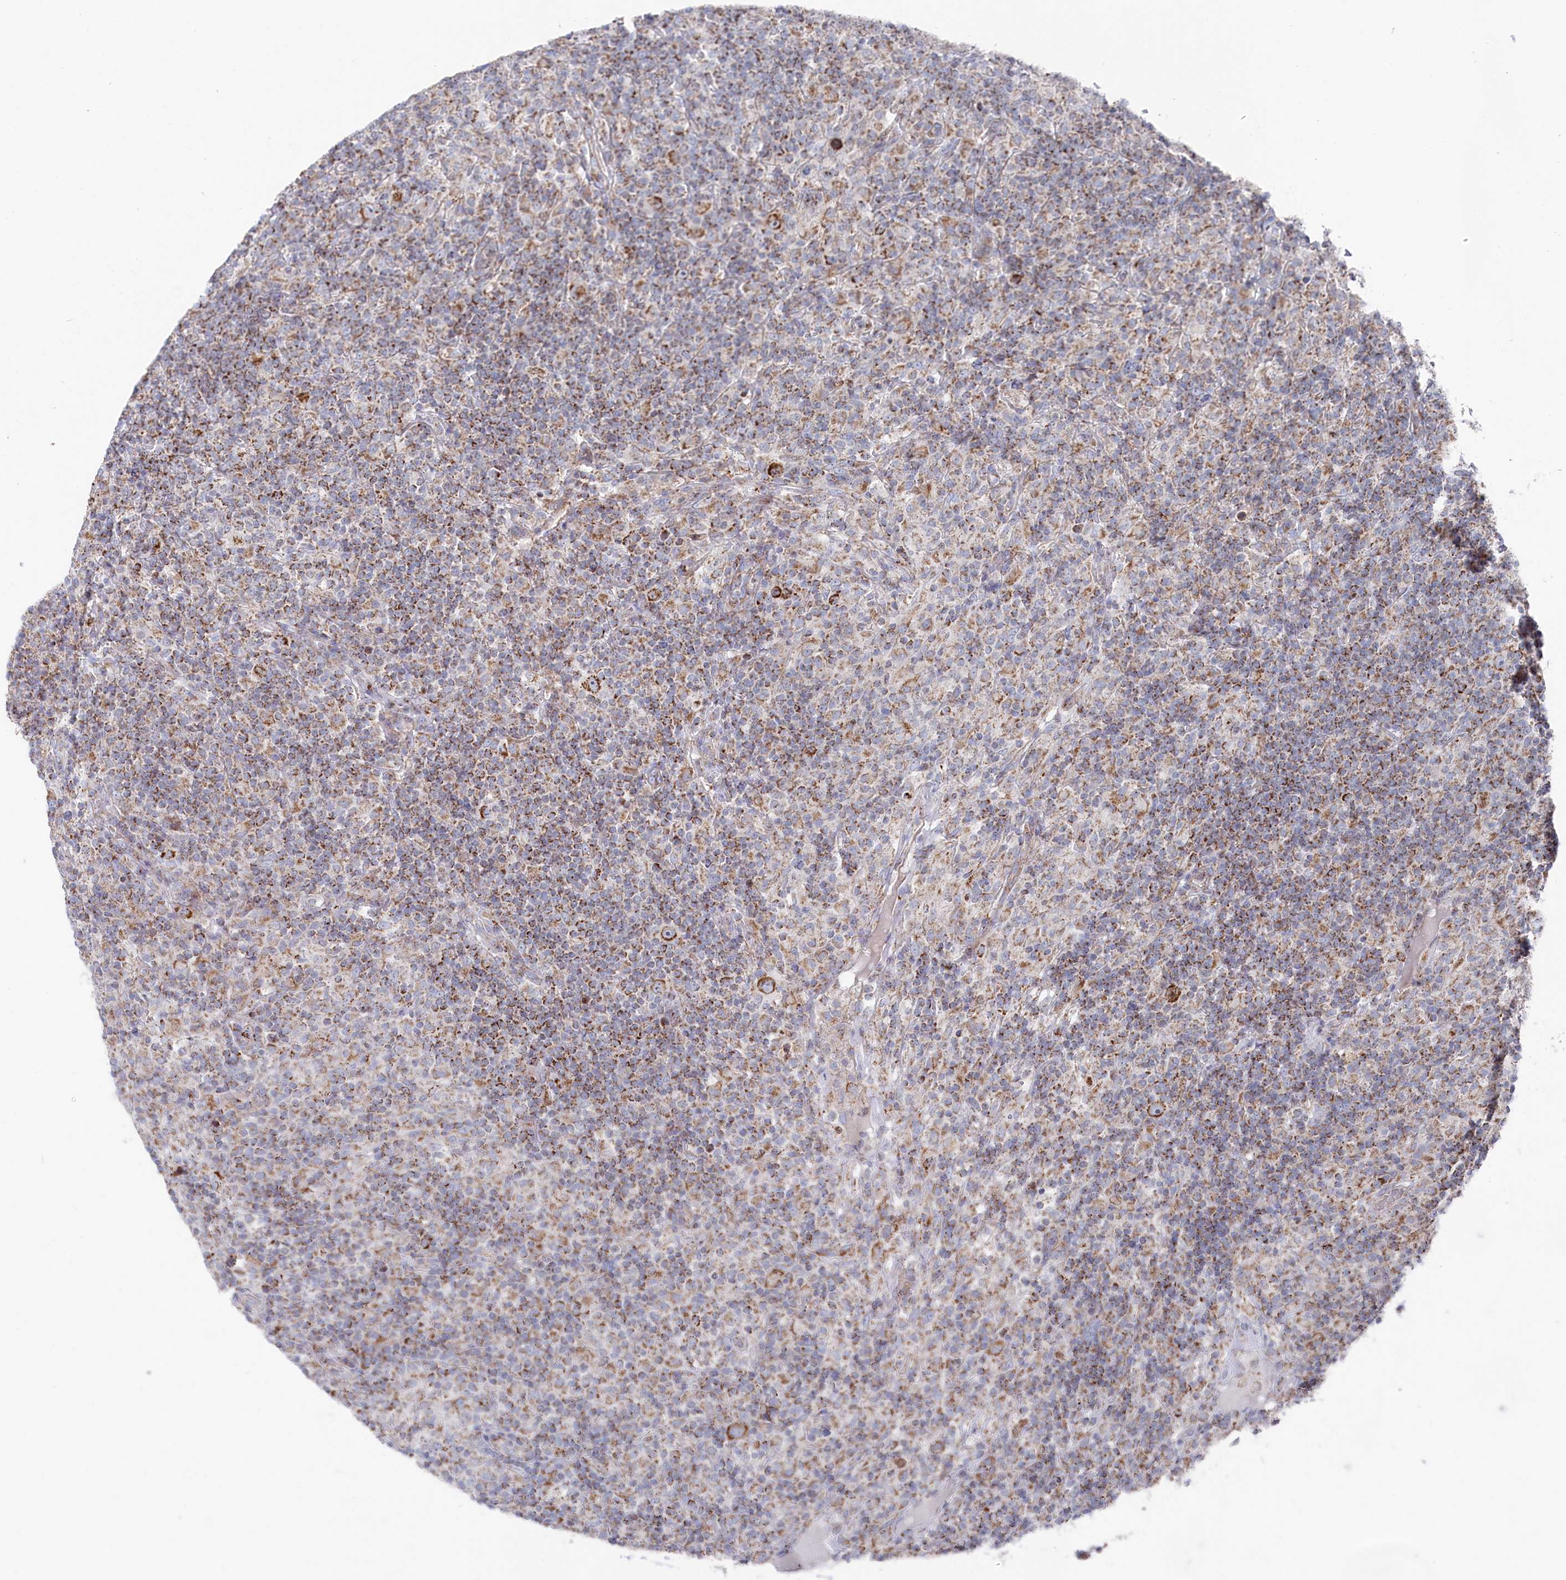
{"staining": {"intensity": "strong", "quantity": ">75%", "location": "cytoplasmic/membranous"}, "tissue": "lymphoma", "cell_type": "Tumor cells", "image_type": "cancer", "snomed": [{"axis": "morphology", "description": "Hodgkin's disease, NOS"}, {"axis": "topography", "description": "Lymph node"}], "caption": "A high amount of strong cytoplasmic/membranous expression is present in about >75% of tumor cells in lymphoma tissue. The protein of interest is shown in brown color, while the nuclei are stained blue.", "gene": "GLS2", "patient": {"sex": "male", "age": 70}}